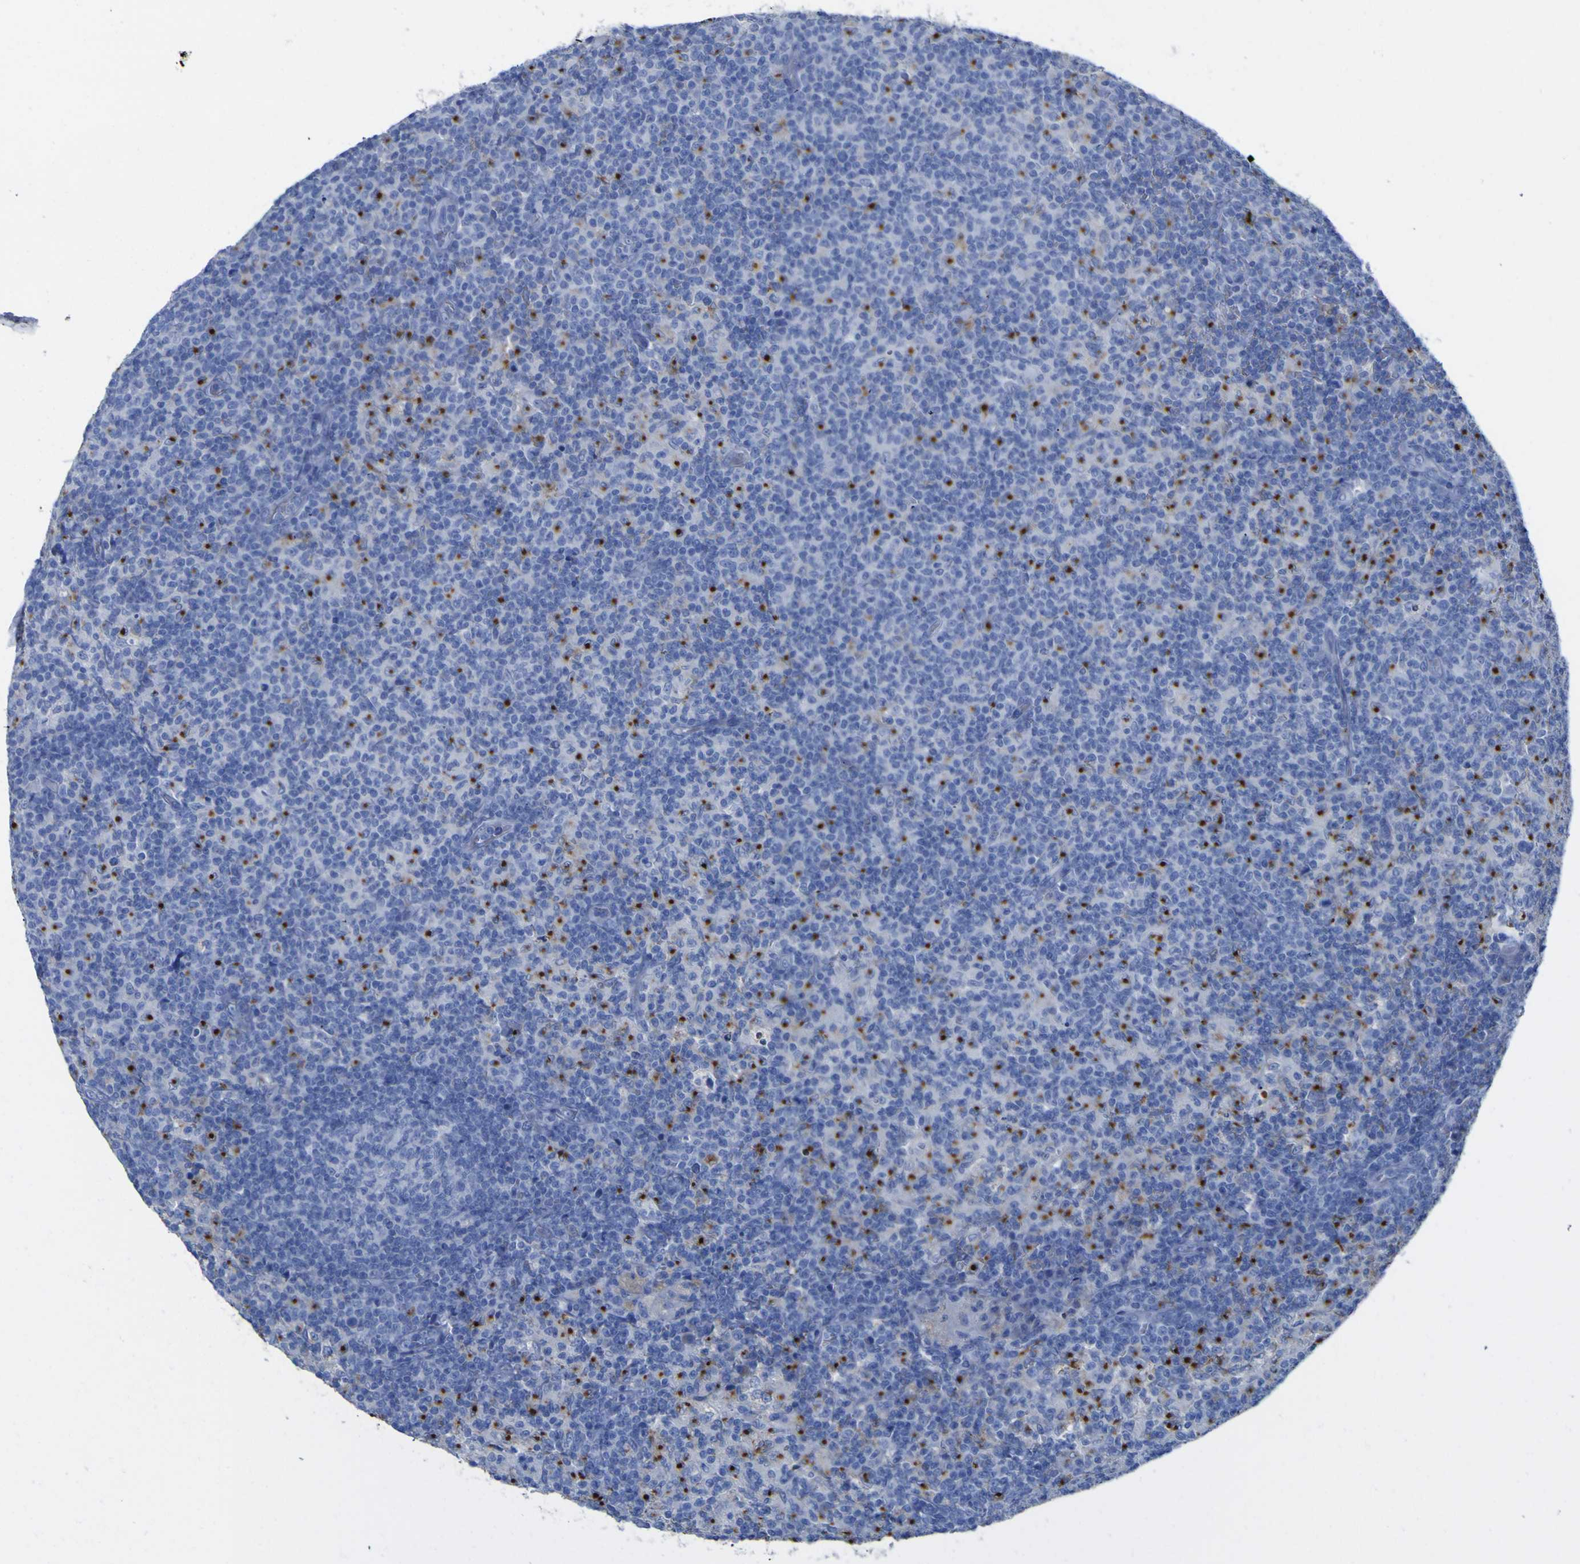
{"staining": {"intensity": "negative", "quantity": "none", "location": "none"}, "tissue": "lymph node", "cell_type": "Germinal center cells", "image_type": "normal", "snomed": [{"axis": "morphology", "description": "Normal tissue, NOS"}, {"axis": "morphology", "description": "Inflammation, NOS"}, {"axis": "topography", "description": "Lymph node"}], "caption": "DAB (3,3'-diaminobenzidine) immunohistochemical staining of unremarkable lymph node displays no significant positivity in germinal center cells. The staining was performed using DAB (3,3'-diaminobenzidine) to visualize the protein expression in brown, while the nuclei were stained in blue with hematoxylin (Magnification: 20x).", "gene": "GCM1", "patient": {"sex": "male", "age": 55}}